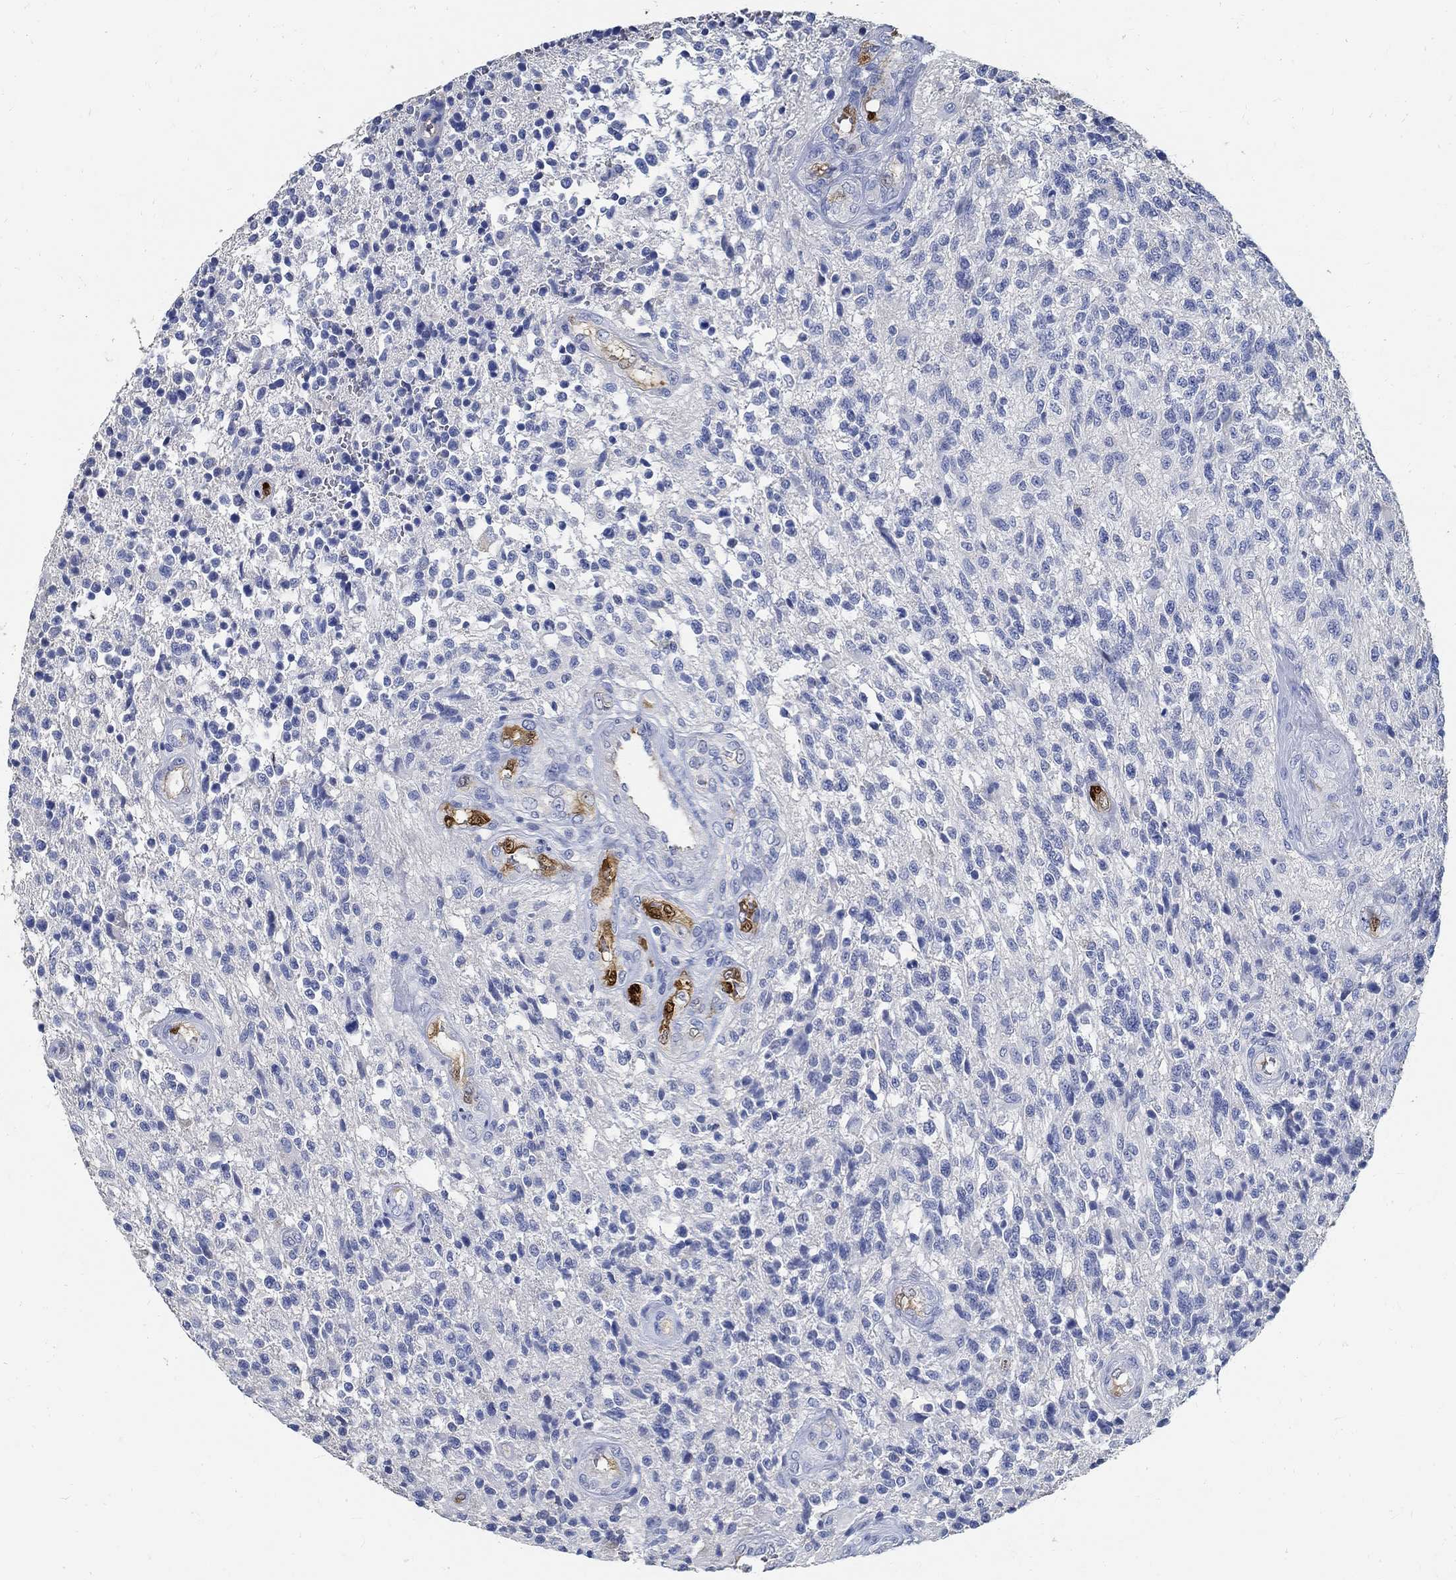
{"staining": {"intensity": "negative", "quantity": "none", "location": "none"}, "tissue": "glioma", "cell_type": "Tumor cells", "image_type": "cancer", "snomed": [{"axis": "morphology", "description": "Glioma, malignant, High grade"}, {"axis": "topography", "description": "Brain"}], "caption": "The IHC micrograph has no significant positivity in tumor cells of high-grade glioma (malignant) tissue.", "gene": "PRX", "patient": {"sex": "male", "age": 56}}